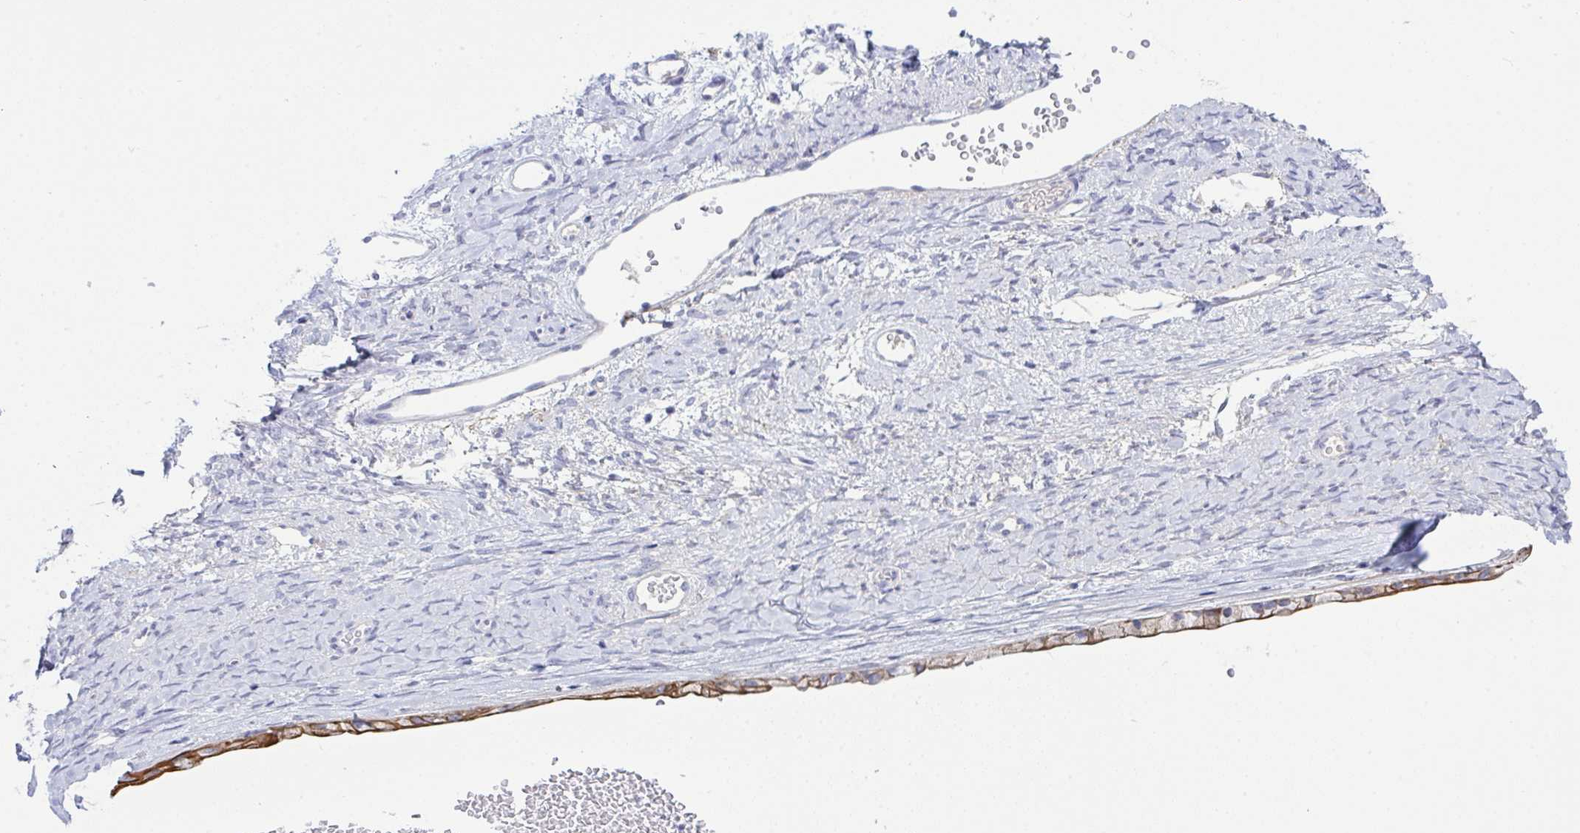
{"staining": {"intensity": "strong", "quantity": ">75%", "location": "cytoplasmic/membranous"}, "tissue": "ovarian cancer", "cell_type": "Tumor cells", "image_type": "cancer", "snomed": [{"axis": "morphology", "description": "Cystadenocarcinoma, mucinous, NOS"}, {"axis": "topography", "description": "Ovary"}], "caption": "Ovarian mucinous cystadenocarcinoma was stained to show a protein in brown. There is high levels of strong cytoplasmic/membranous expression in about >75% of tumor cells.", "gene": "TENT5D", "patient": {"sex": "female", "age": 61}}